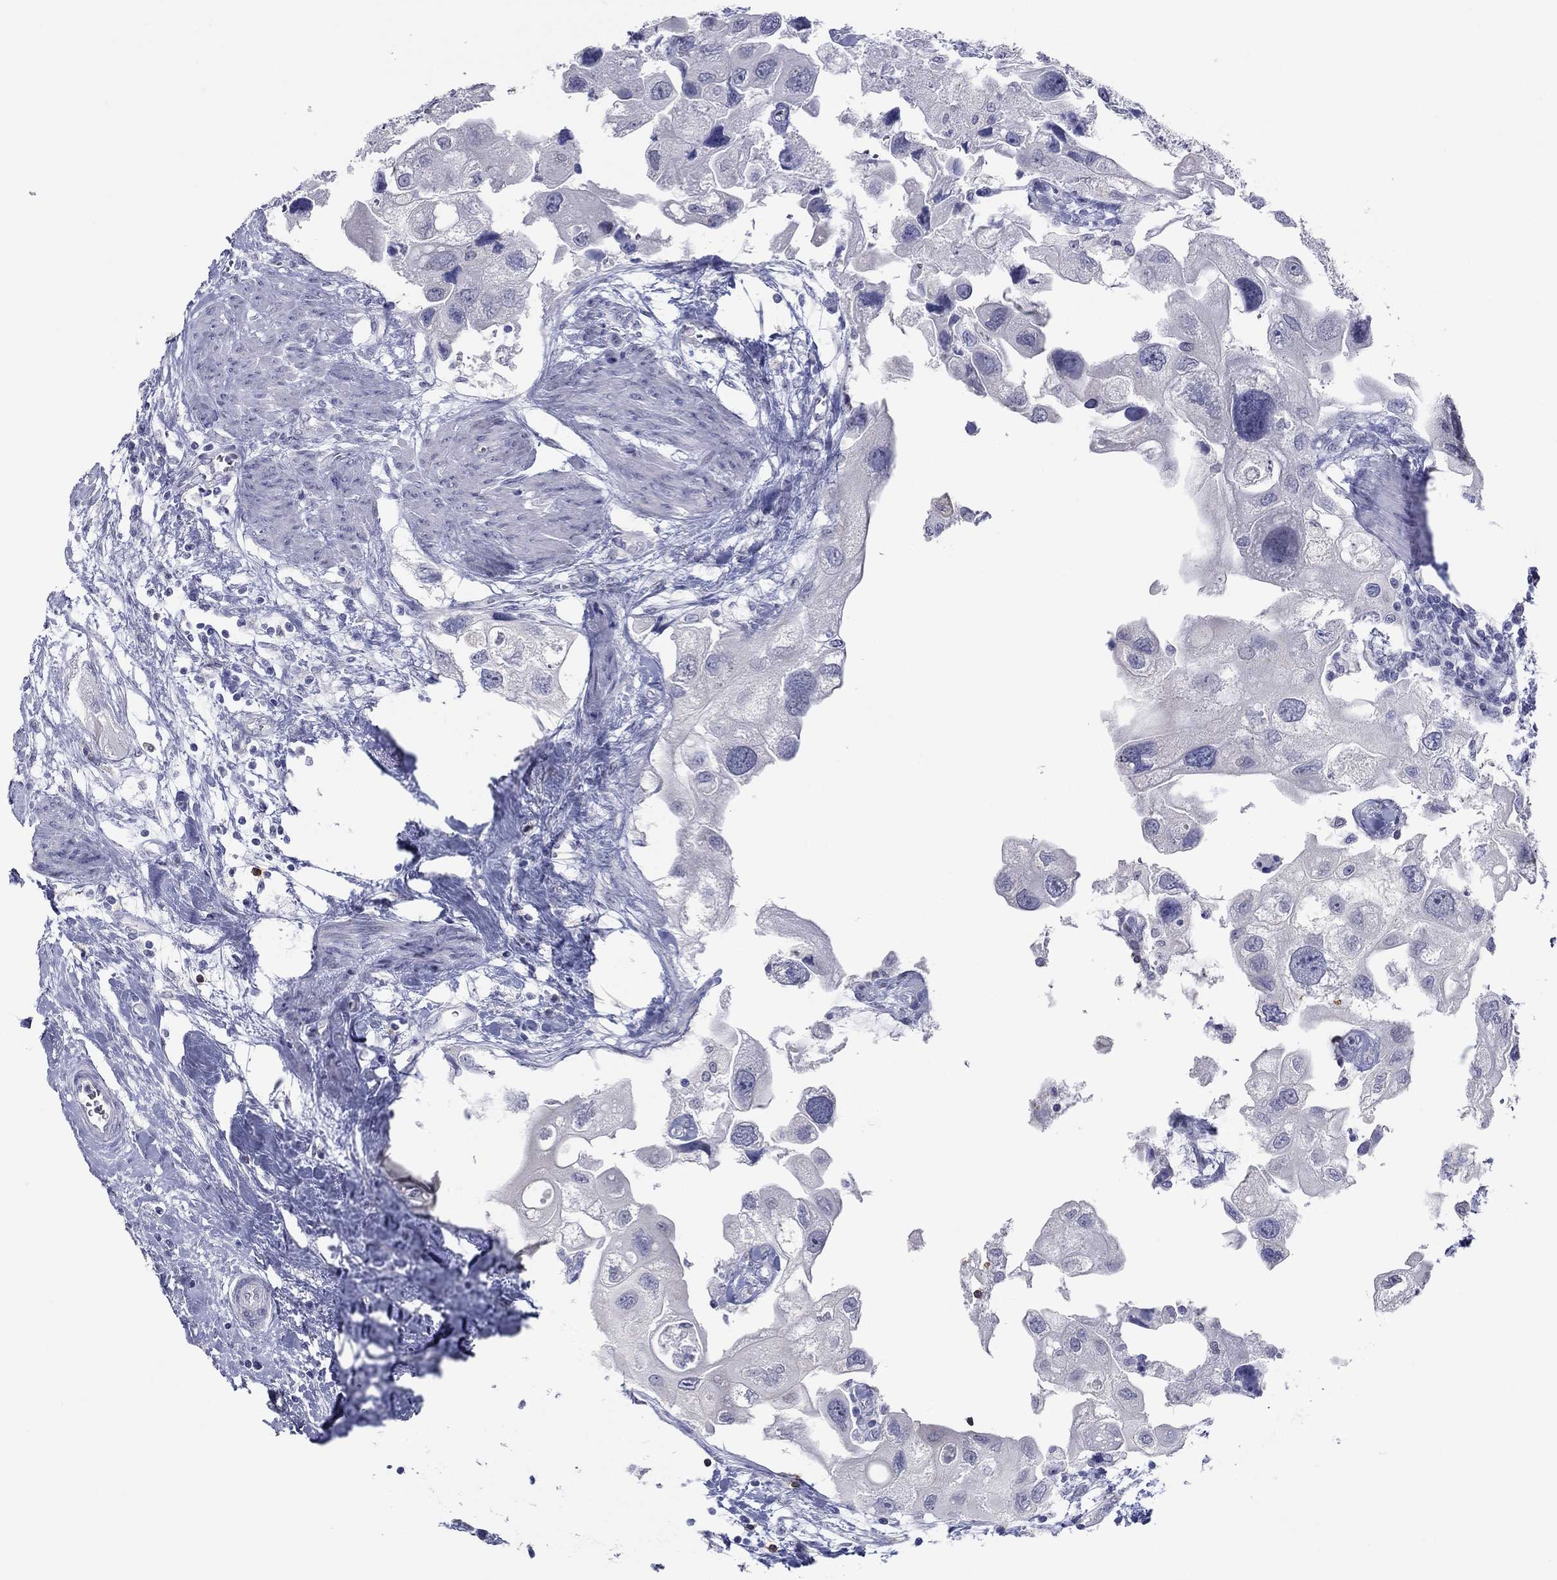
{"staining": {"intensity": "negative", "quantity": "none", "location": "none"}, "tissue": "urothelial cancer", "cell_type": "Tumor cells", "image_type": "cancer", "snomed": [{"axis": "morphology", "description": "Urothelial carcinoma, High grade"}, {"axis": "topography", "description": "Urinary bladder"}], "caption": "Tumor cells show no significant expression in high-grade urothelial carcinoma. (Immunohistochemistry (ihc), brightfield microscopy, high magnification).", "gene": "ITGAE", "patient": {"sex": "male", "age": 59}}